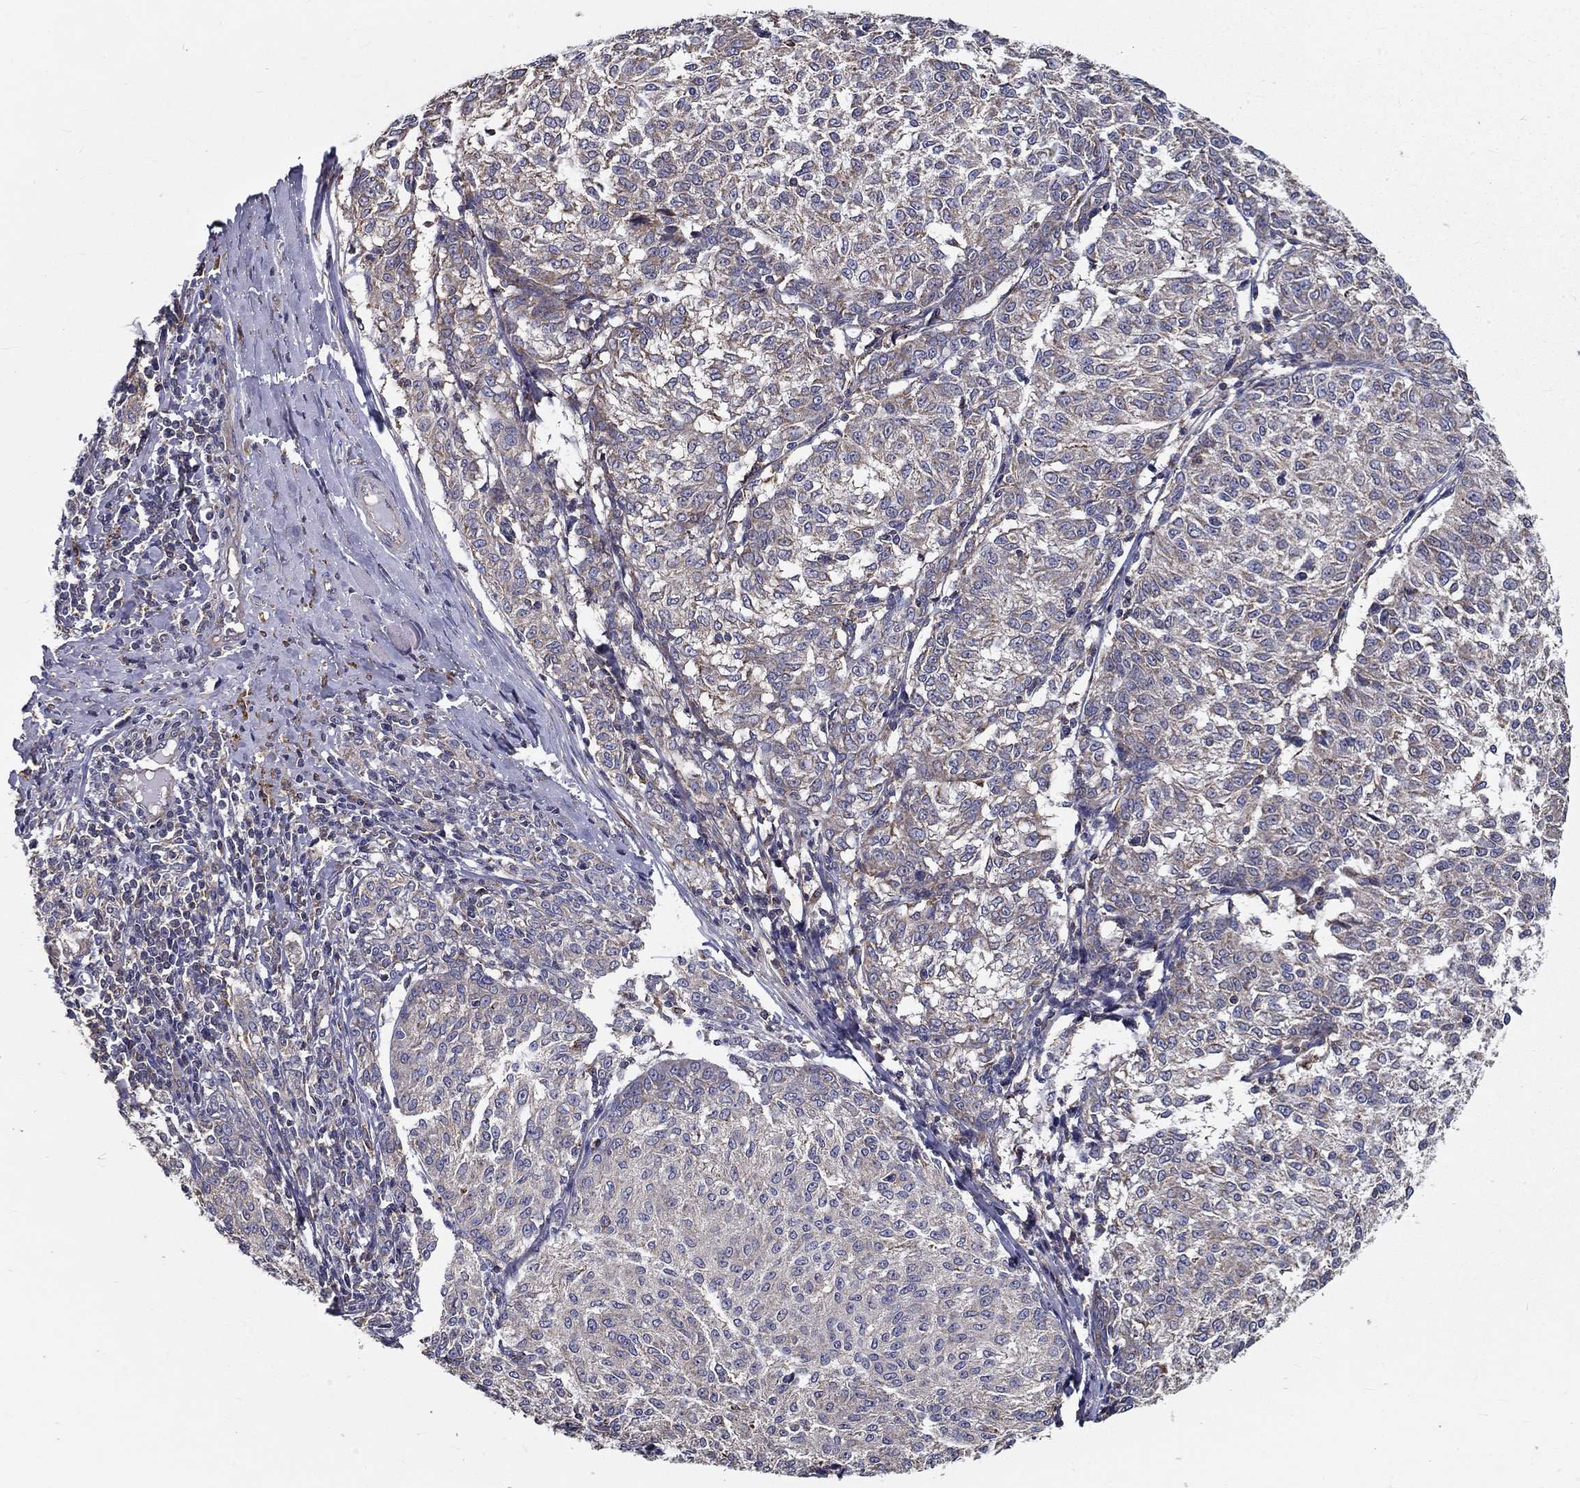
{"staining": {"intensity": "negative", "quantity": "none", "location": "none"}, "tissue": "melanoma", "cell_type": "Tumor cells", "image_type": "cancer", "snomed": [{"axis": "morphology", "description": "Malignant melanoma, NOS"}, {"axis": "topography", "description": "Skin"}], "caption": "The image exhibits no staining of tumor cells in melanoma.", "gene": "ALDH4A1", "patient": {"sex": "female", "age": 72}}